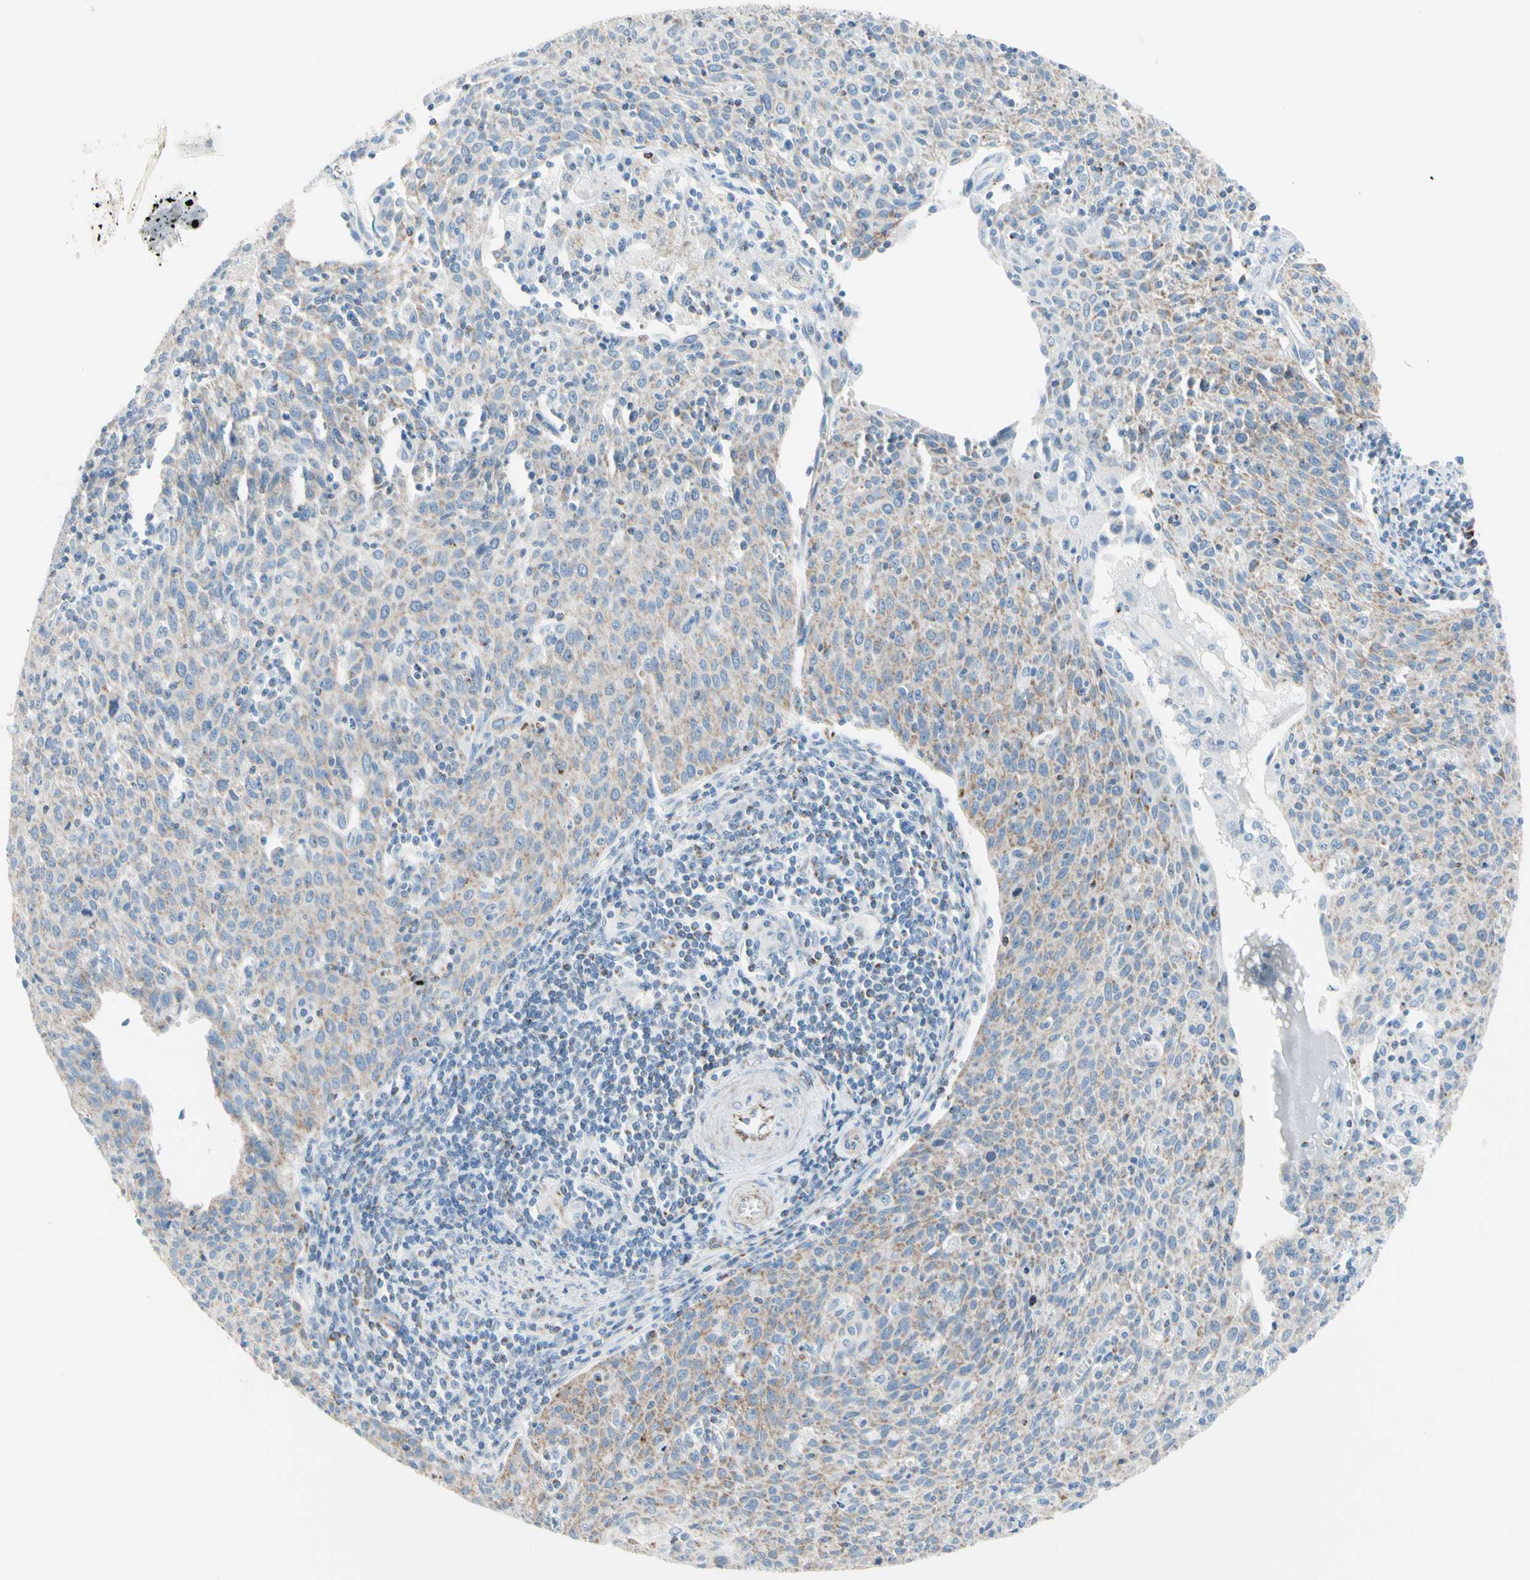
{"staining": {"intensity": "weak", "quantity": "25%-75%", "location": "cytoplasmic/membranous"}, "tissue": "cervical cancer", "cell_type": "Tumor cells", "image_type": "cancer", "snomed": [{"axis": "morphology", "description": "Squamous cell carcinoma, NOS"}, {"axis": "topography", "description": "Cervix"}], "caption": "Protein staining displays weak cytoplasmic/membranous expression in about 25%-75% of tumor cells in cervical squamous cell carcinoma.", "gene": "CYSLTR1", "patient": {"sex": "female", "age": 38}}